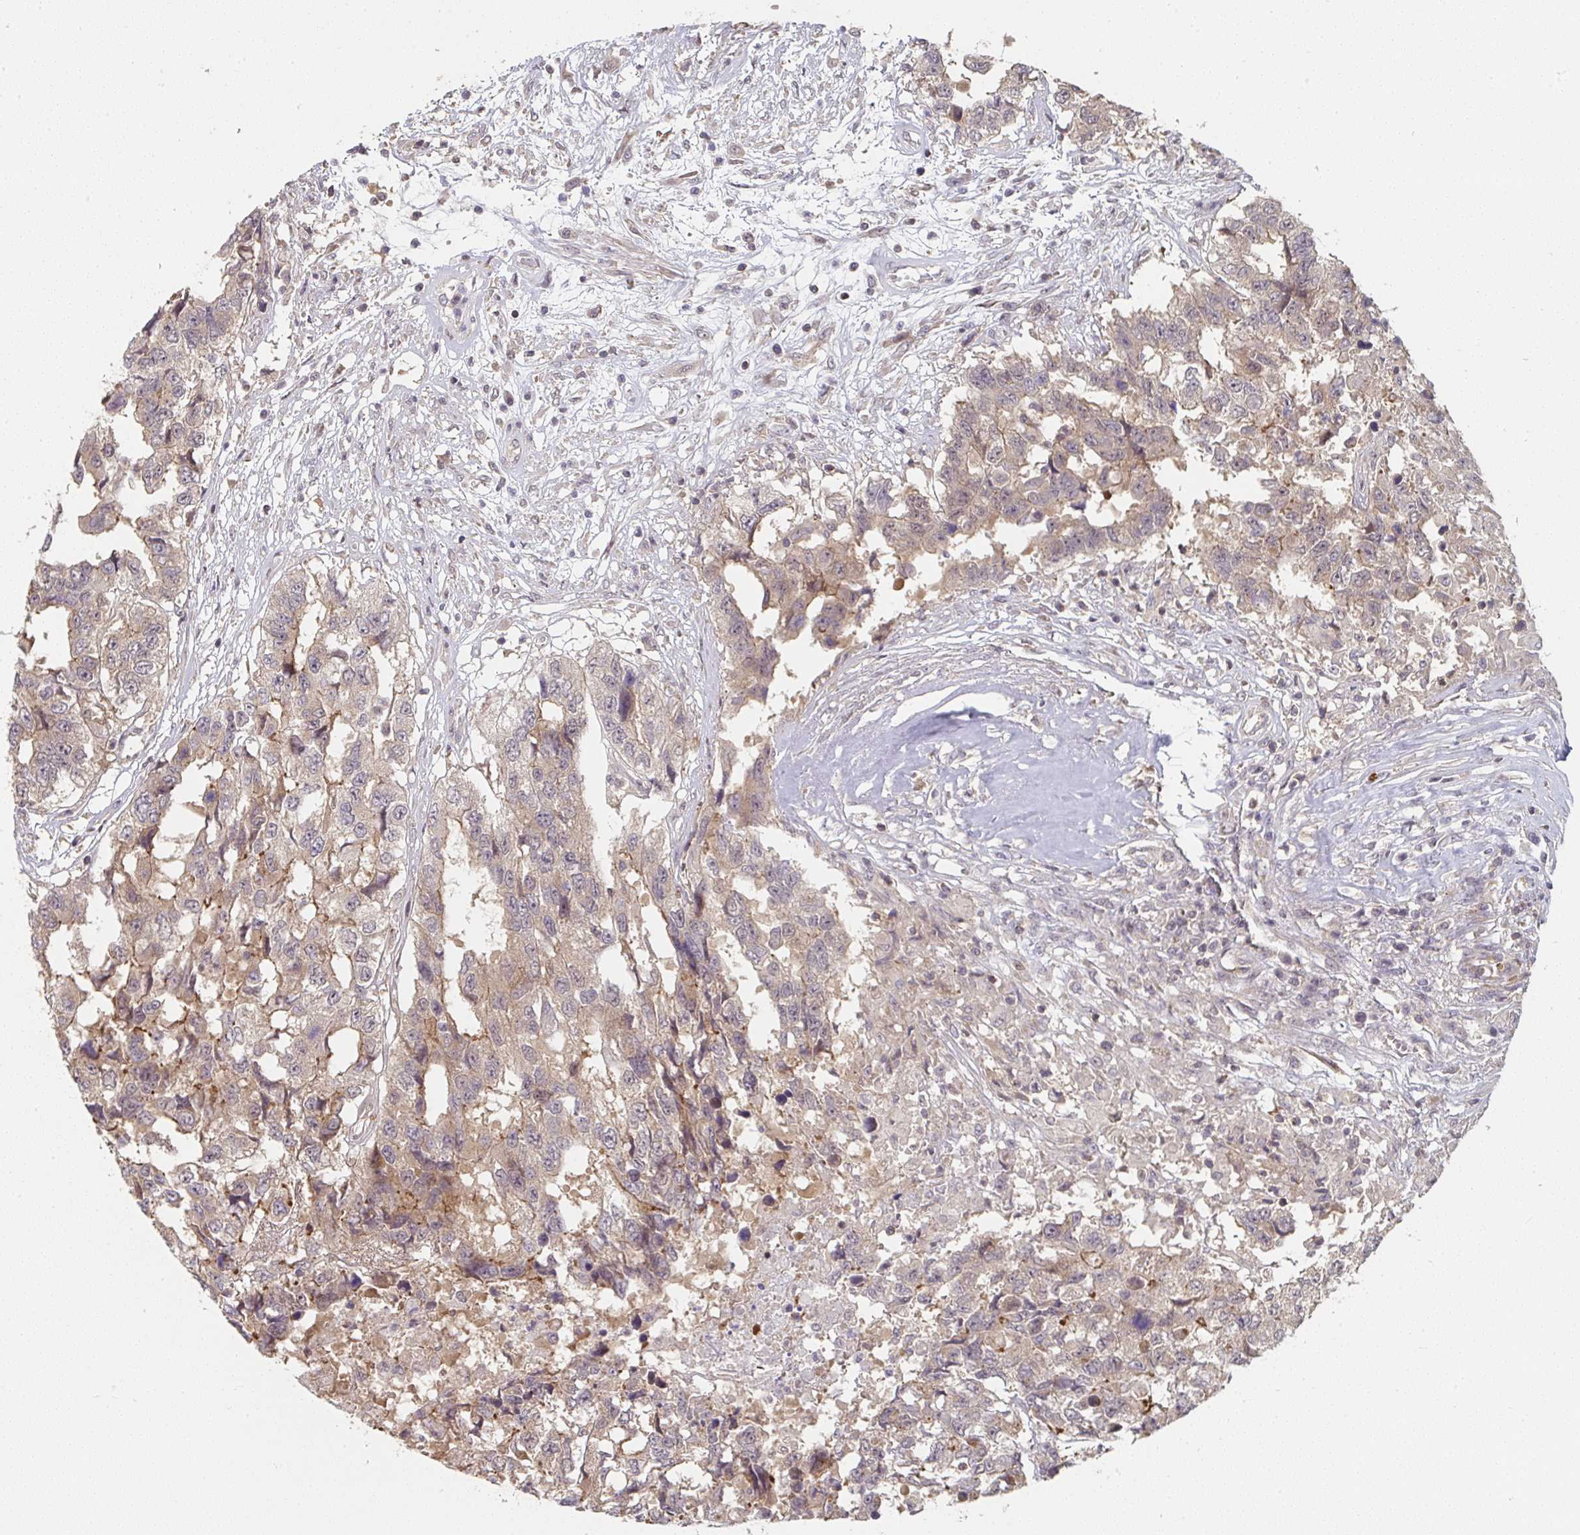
{"staining": {"intensity": "moderate", "quantity": ">75%", "location": "cytoplasmic/membranous"}, "tissue": "testis cancer", "cell_type": "Tumor cells", "image_type": "cancer", "snomed": [{"axis": "morphology", "description": "Carcinoma, Embryonal, NOS"}, {"axis": "topography", "description": "Testis"}], "caption": "Approximately >75% of tumor cells in human embryonal carcinoma (testis) demonstrate moderate cytoplasmic/membranous protein positivity as visualized by brown immunohistochemical staining.", "gene": "RANGRF", "patient": {"sex": "male", "age": 83}}